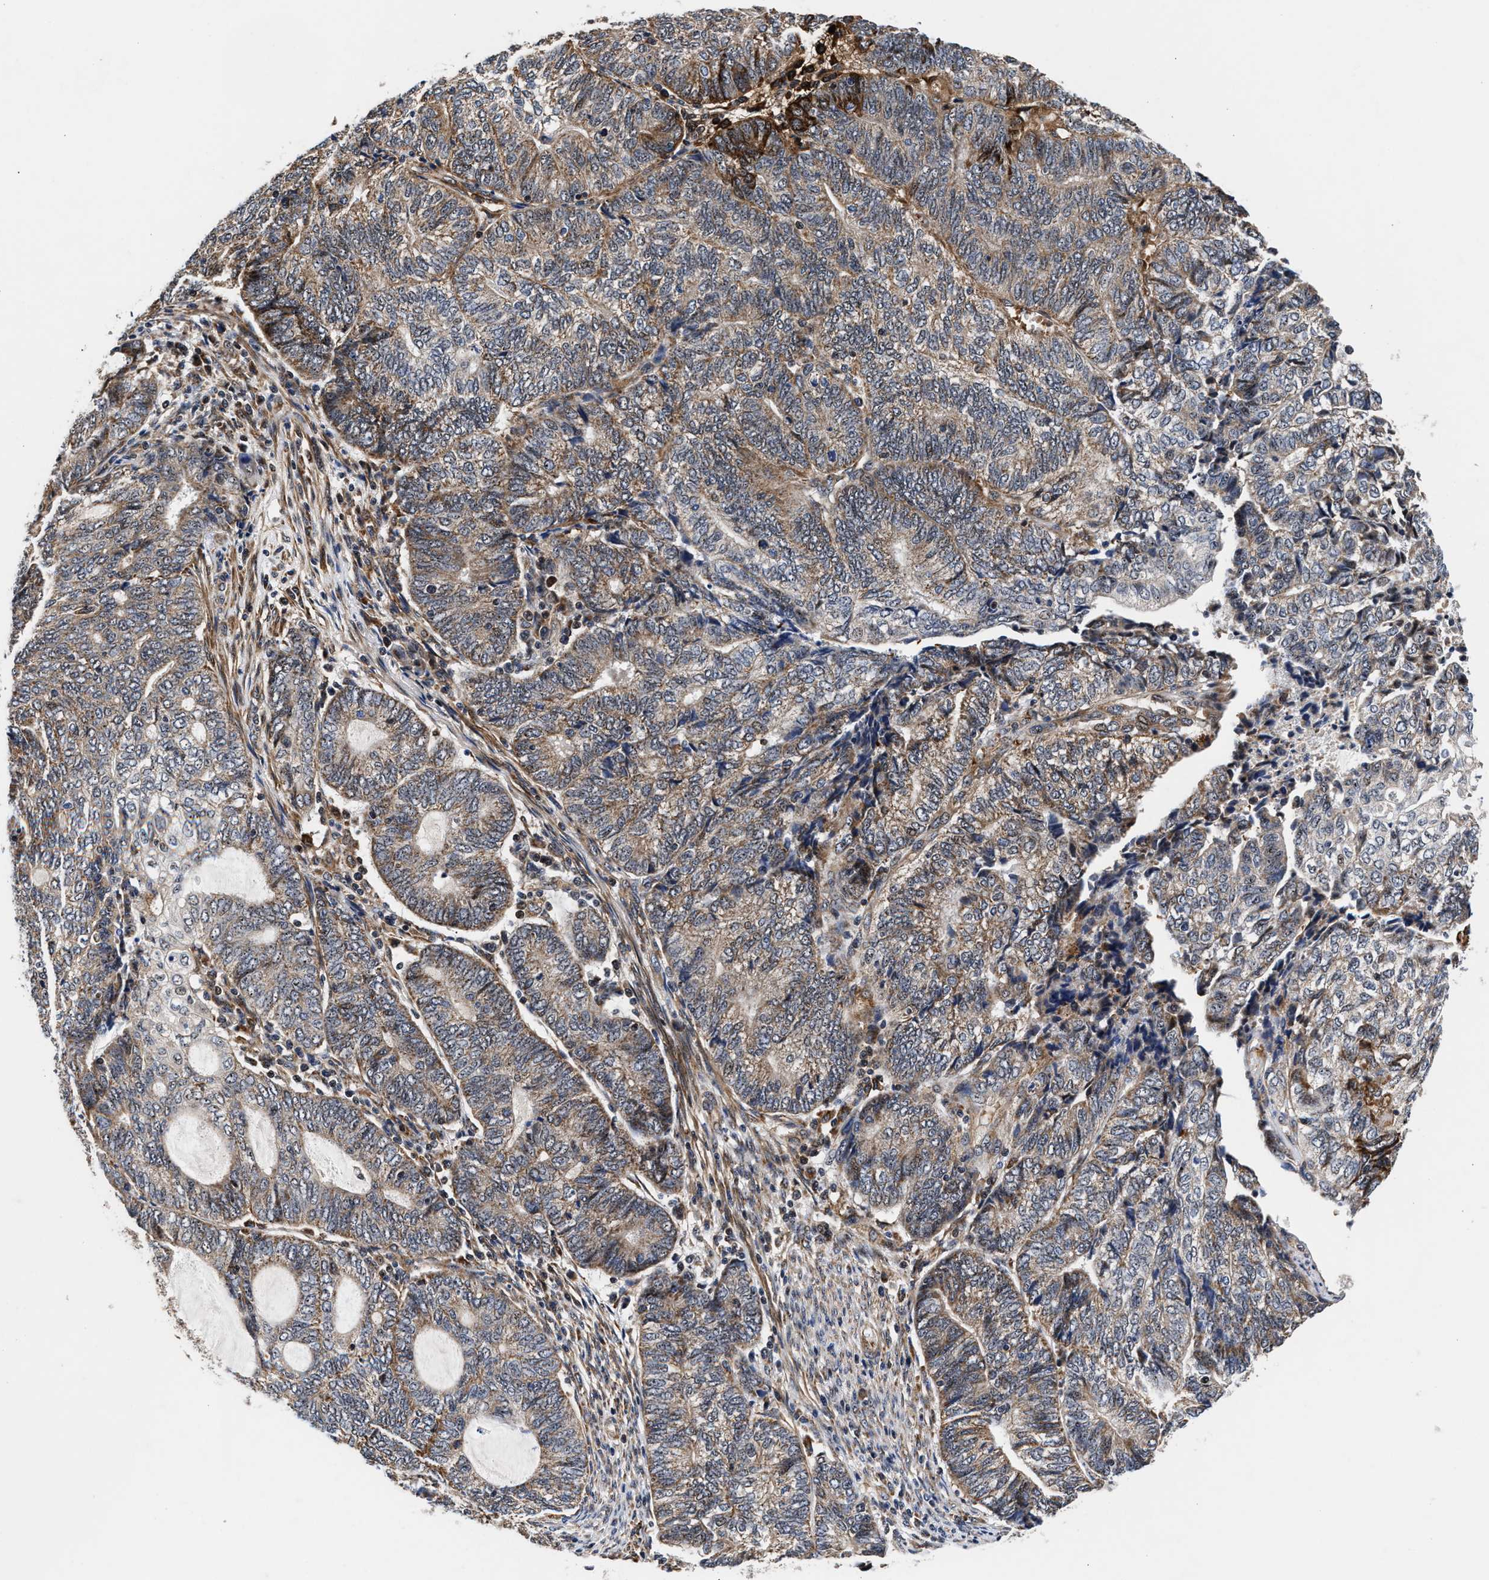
{"staining": {"intensity": "weak", "quantity": ">75%", "location": "cytoplasmic/membranous"}, "tissue": "endometrial cancer", "cell_type": "Tumor cells", "image_type": "cancer", "snomed": [{"axis": "morphology", "description": "Adenocarcinoma, NOS"}, {"axis": "topography", "description": "Uterus"}, {"axis": "topography", "description": "Endometrium"}], "caption": "Weak cytoplasmic/membranous expression is seen in about >75% of tumor cells in endometrial cancer.", "gene": "SGK1", "patient": {"sex": "female", "age": 70}}